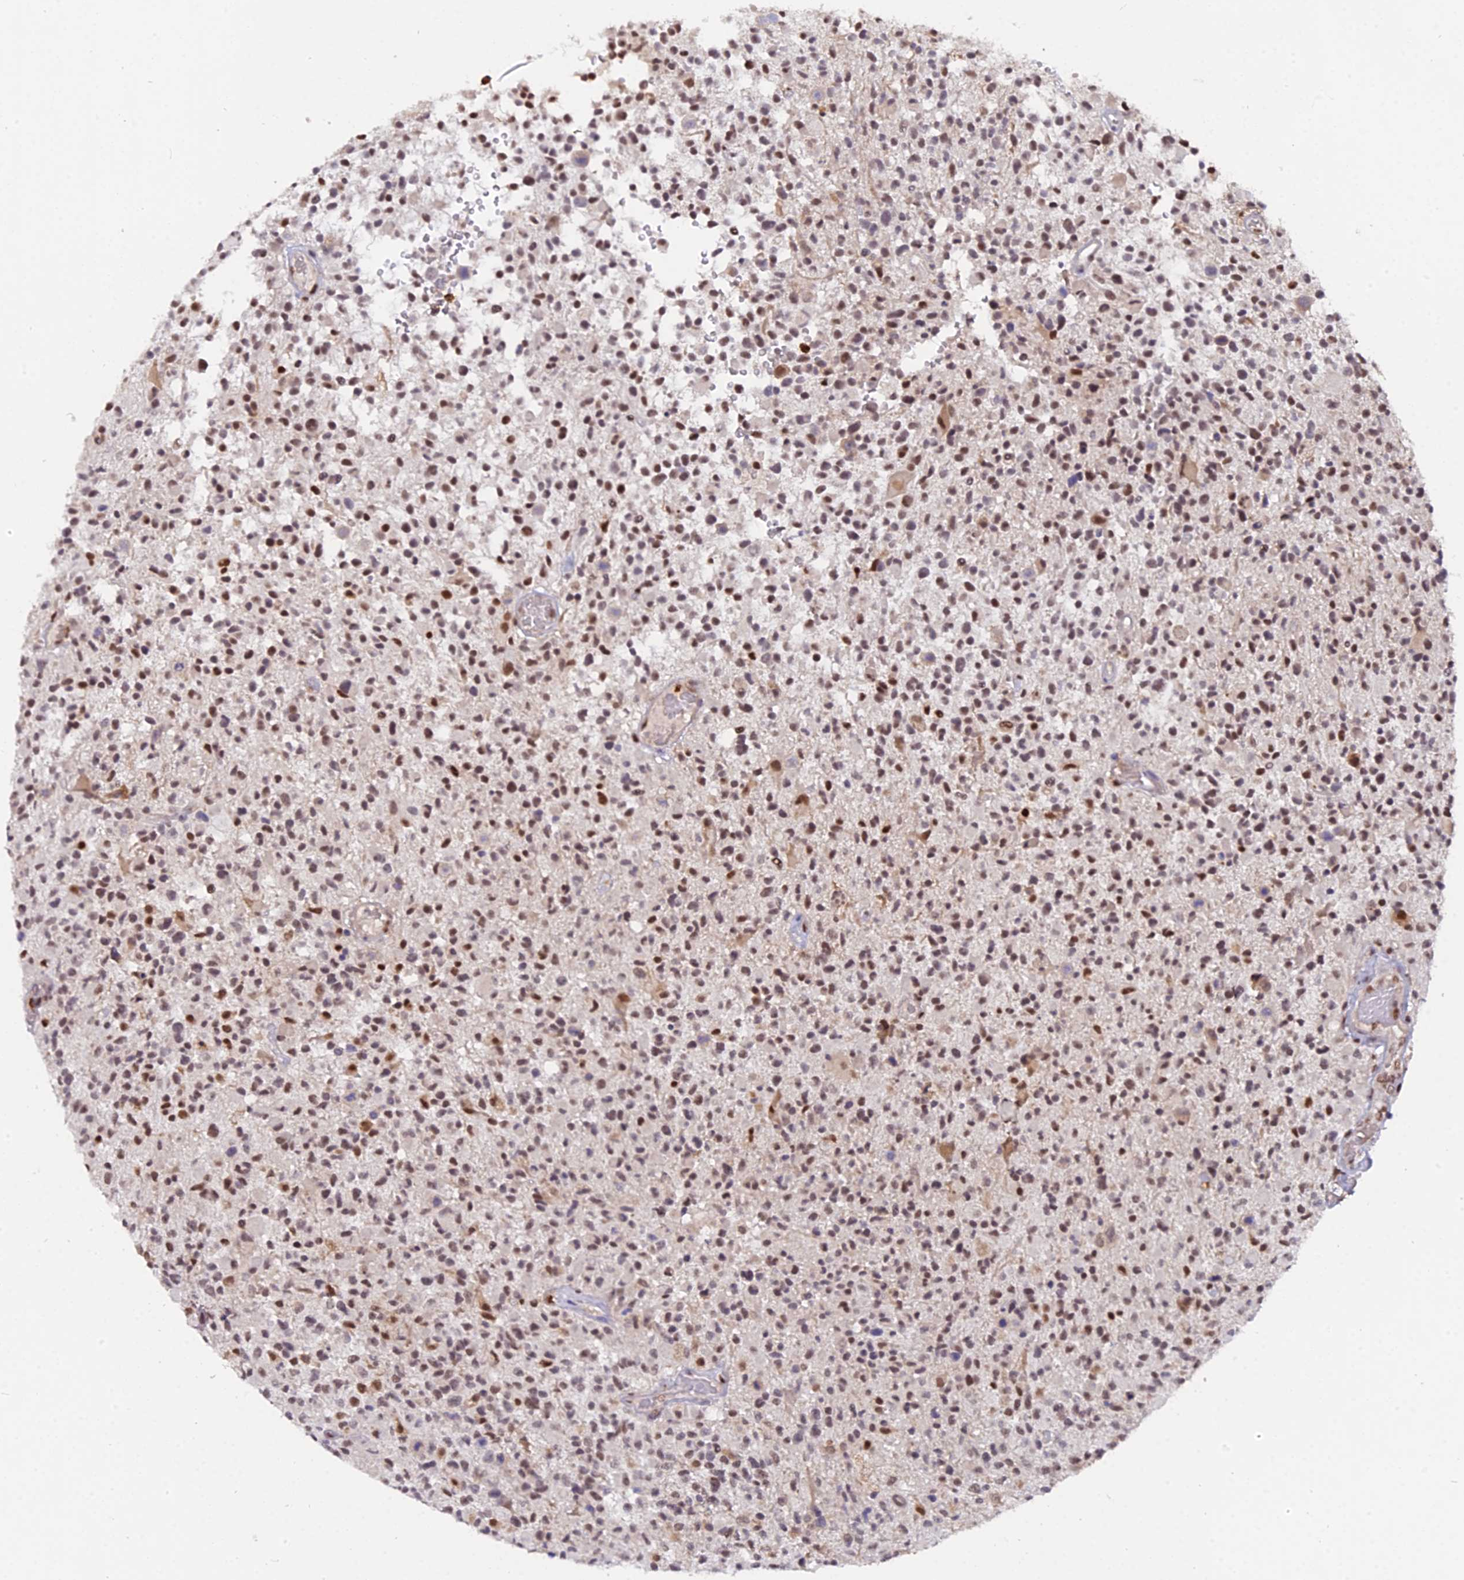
{"staining": {"intensity": "moderate", "quantity": ">75%", "location": "nuclear"}, "tissue": "glioma", "cell_type": "Tumor cells", "image_type": "cancer", "snomed": [{"axis": "morphology", "description": "Glioma, malignant, High grade"}, {"axis": "morphology", "description": "Glioblastoma, NOS"}, {"axis": "topography", "description": "Brain"}], "caption": "Approximately >75% of tumor cells in human glioblastoma demonstrate moderate nuclear protein positivity as visualized by brown immunohistochemical staining.", "gene": "FAM118B", "patient": {"sex": "male", "age": 60}}